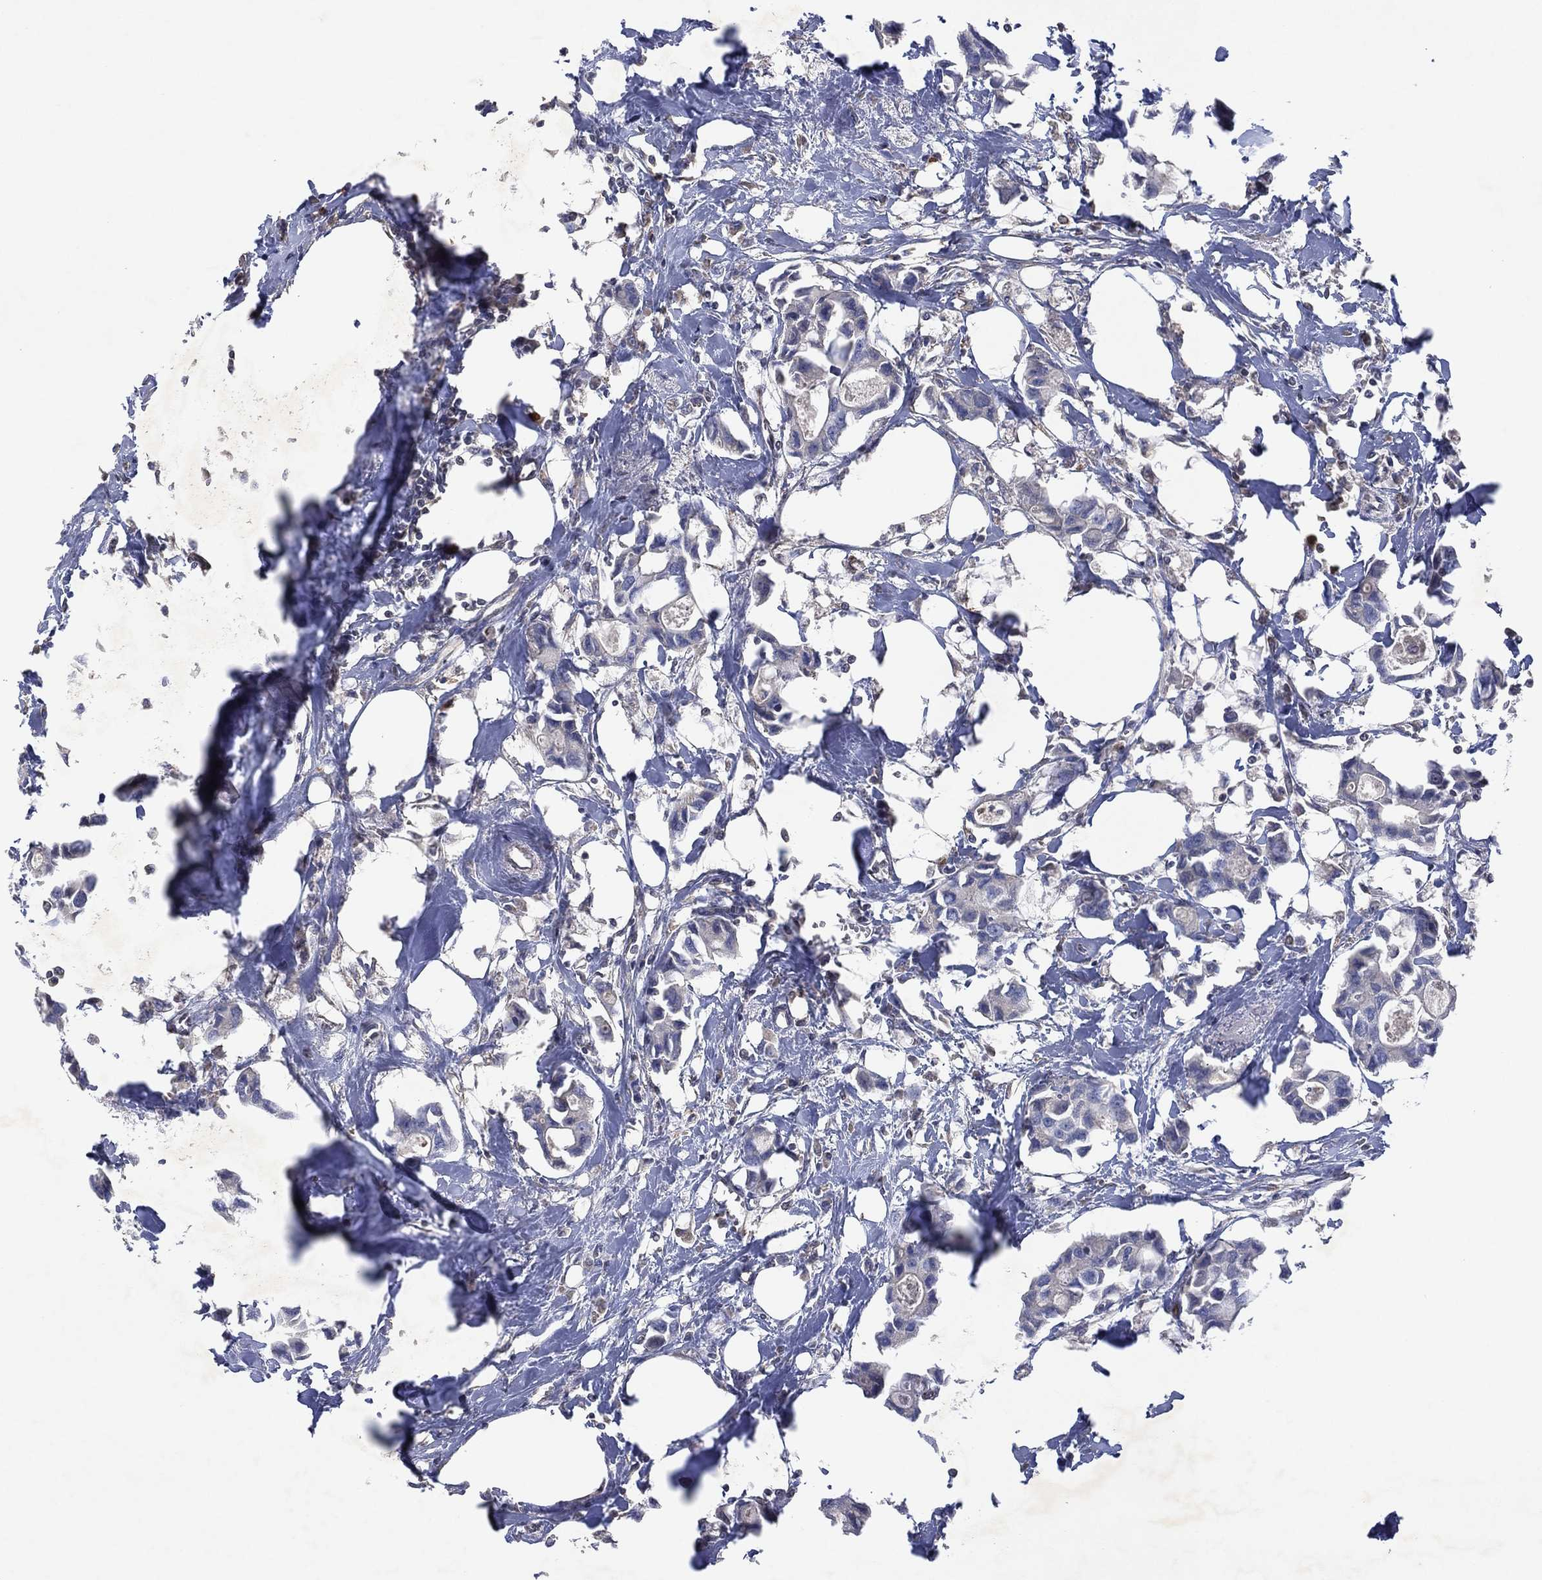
{"staining": {"intensity": "negative", "quantity": "none", "location": "none"}, "tissue": "breast cancer", "cell_type": "Tumor cells", "image_type": "cancer", "snomed": [{"axis": "morphology", "description": "Duct carcinoma"}, {"axis": "topography", "description": "Breast"}], "caption": "A histopathology image of human intraductal carcinoma (breast) is negative for staining in tumor cells.", "gene": "FLI1", "patient": {"sex": "female", "age": 83}}